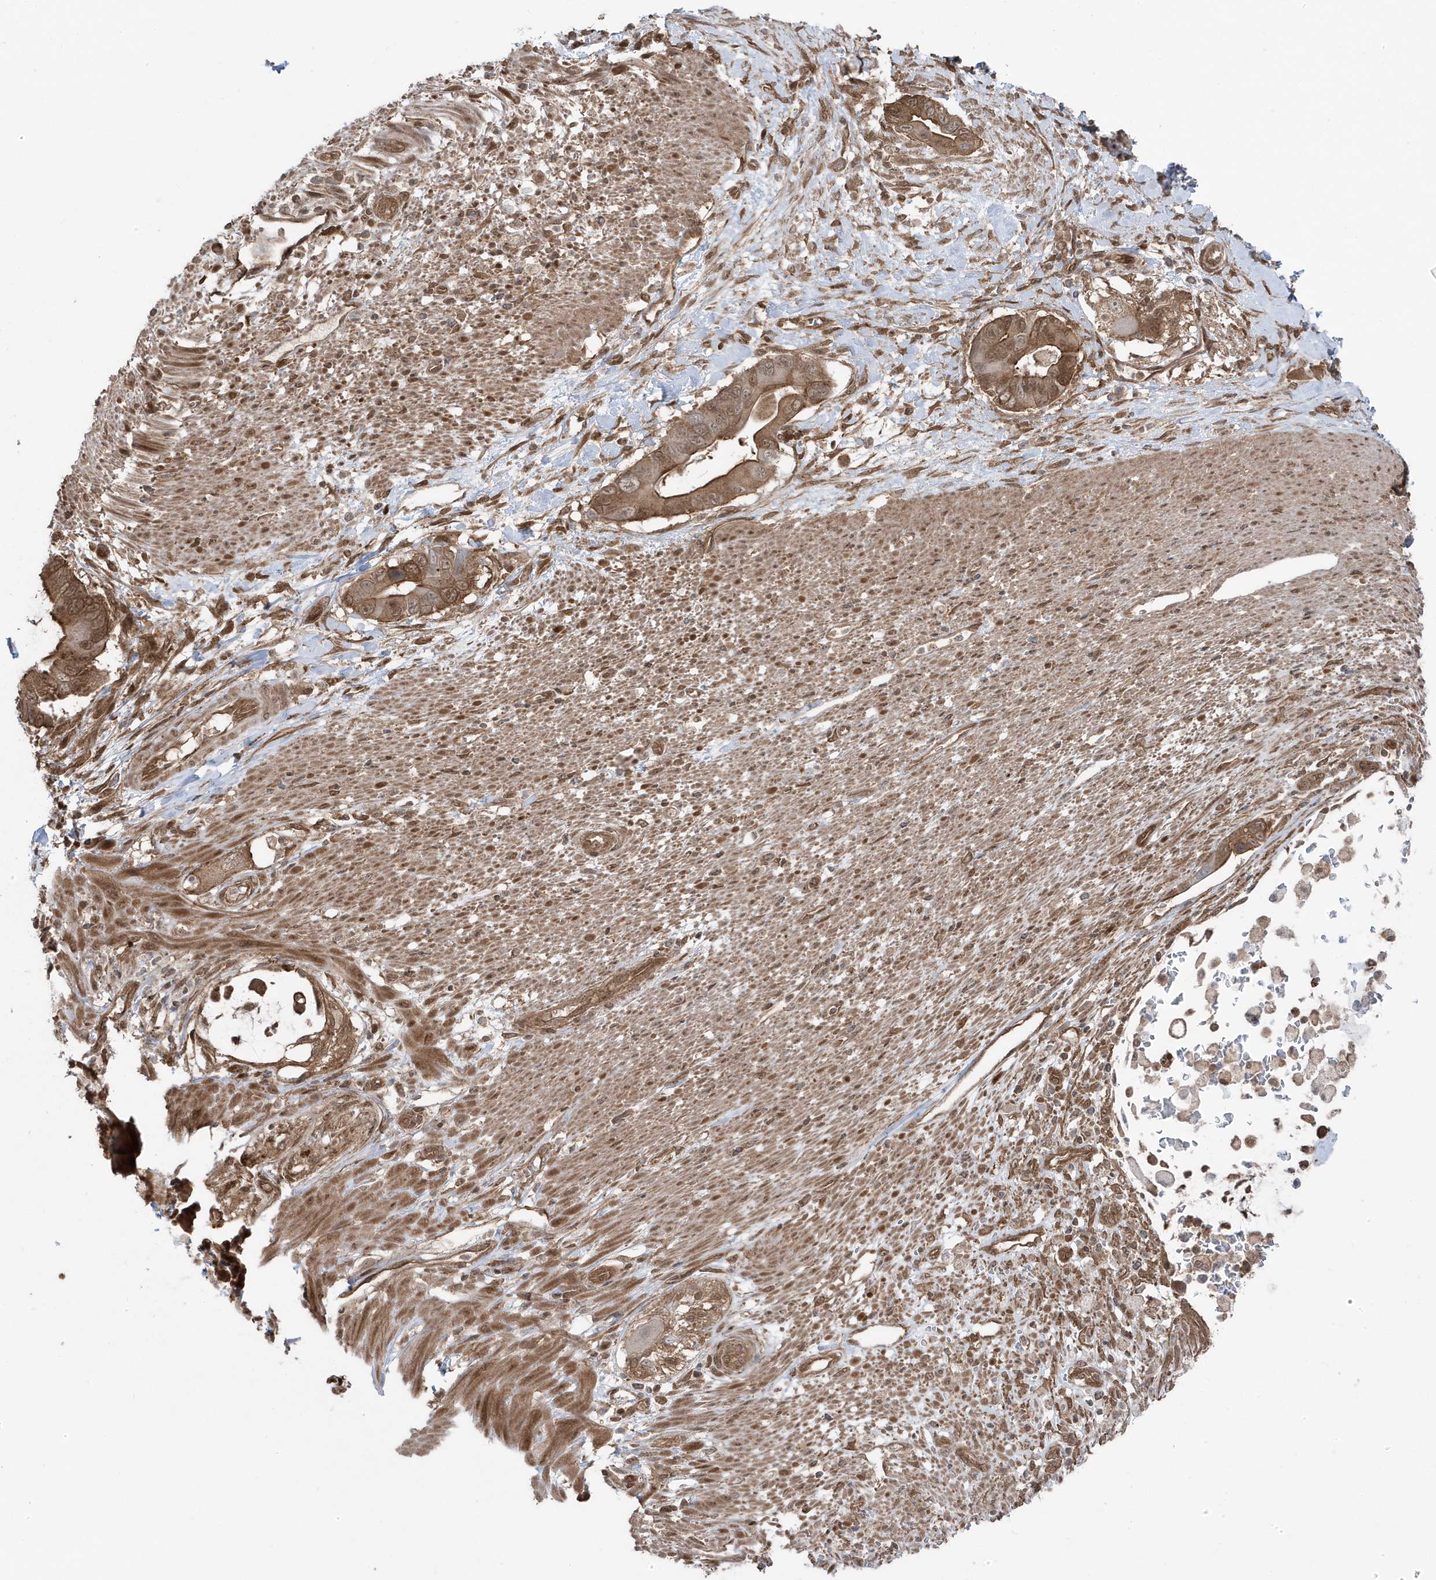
{"staining": {"intensity": "moderate", "quantity": ">75%", "location": "cytoplasmic/membranous"}, "tissue": "pancreatic cancer", "cell_type": "Tumor cells", "image_type": "cancer", "snomed": [{"axis": "morphology", "description": "Adenocarcinoma, NOS"}, {"axis": "topography", "description": "Pancreas"}], "caption": "Immunohistochemical staining of human pancreatic adenocarcinoma displays medium levels of moderate cytoplasmic/membranous staining in approximately >75% of tumor cells. (IHC, brightfield microscopy, high magnification).", "gene": "MAPK1IP1L", "patient": {"sex": "male", "age": 68}}